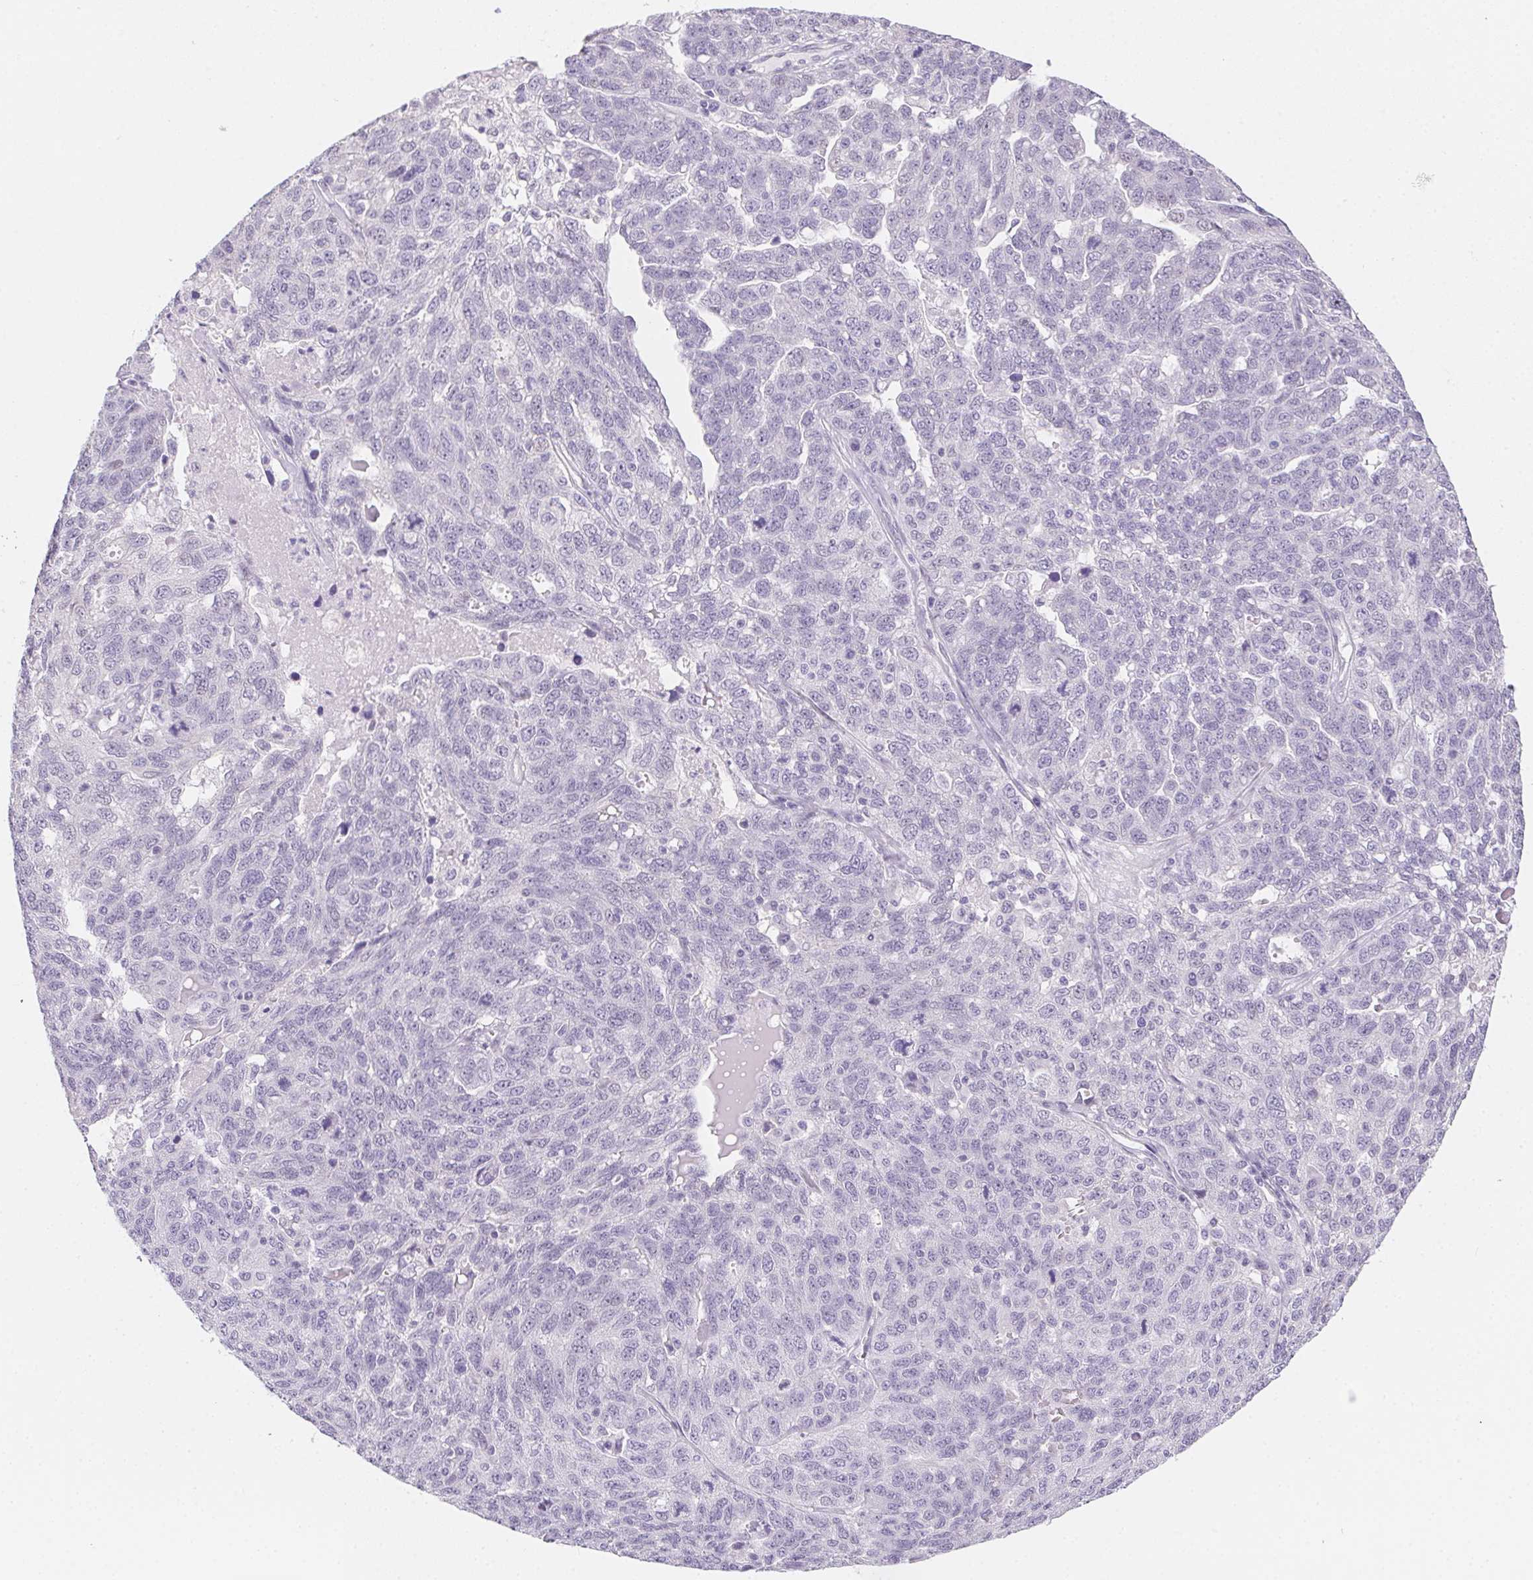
{"staining": {"intensity": "negative", "quantity": "none", "location": "none"}, "tissue": "ovarian cancer", "cell_type": "Tumor cells", "image_type": "cancer", "snomed": [{"axis": "morphology", "description": "Cystadenocarcinoma, serous, NOS"}, {"axis": "topography", "description": "Ovary"}], "caption": "DAB immunohistochemical staining of human serous cystadenocarcinoma (ovarian) demonstrates no significant positivity in tumor cells.", "gene": "MORC1", "patient": {"sex": "female", "age": 71}}